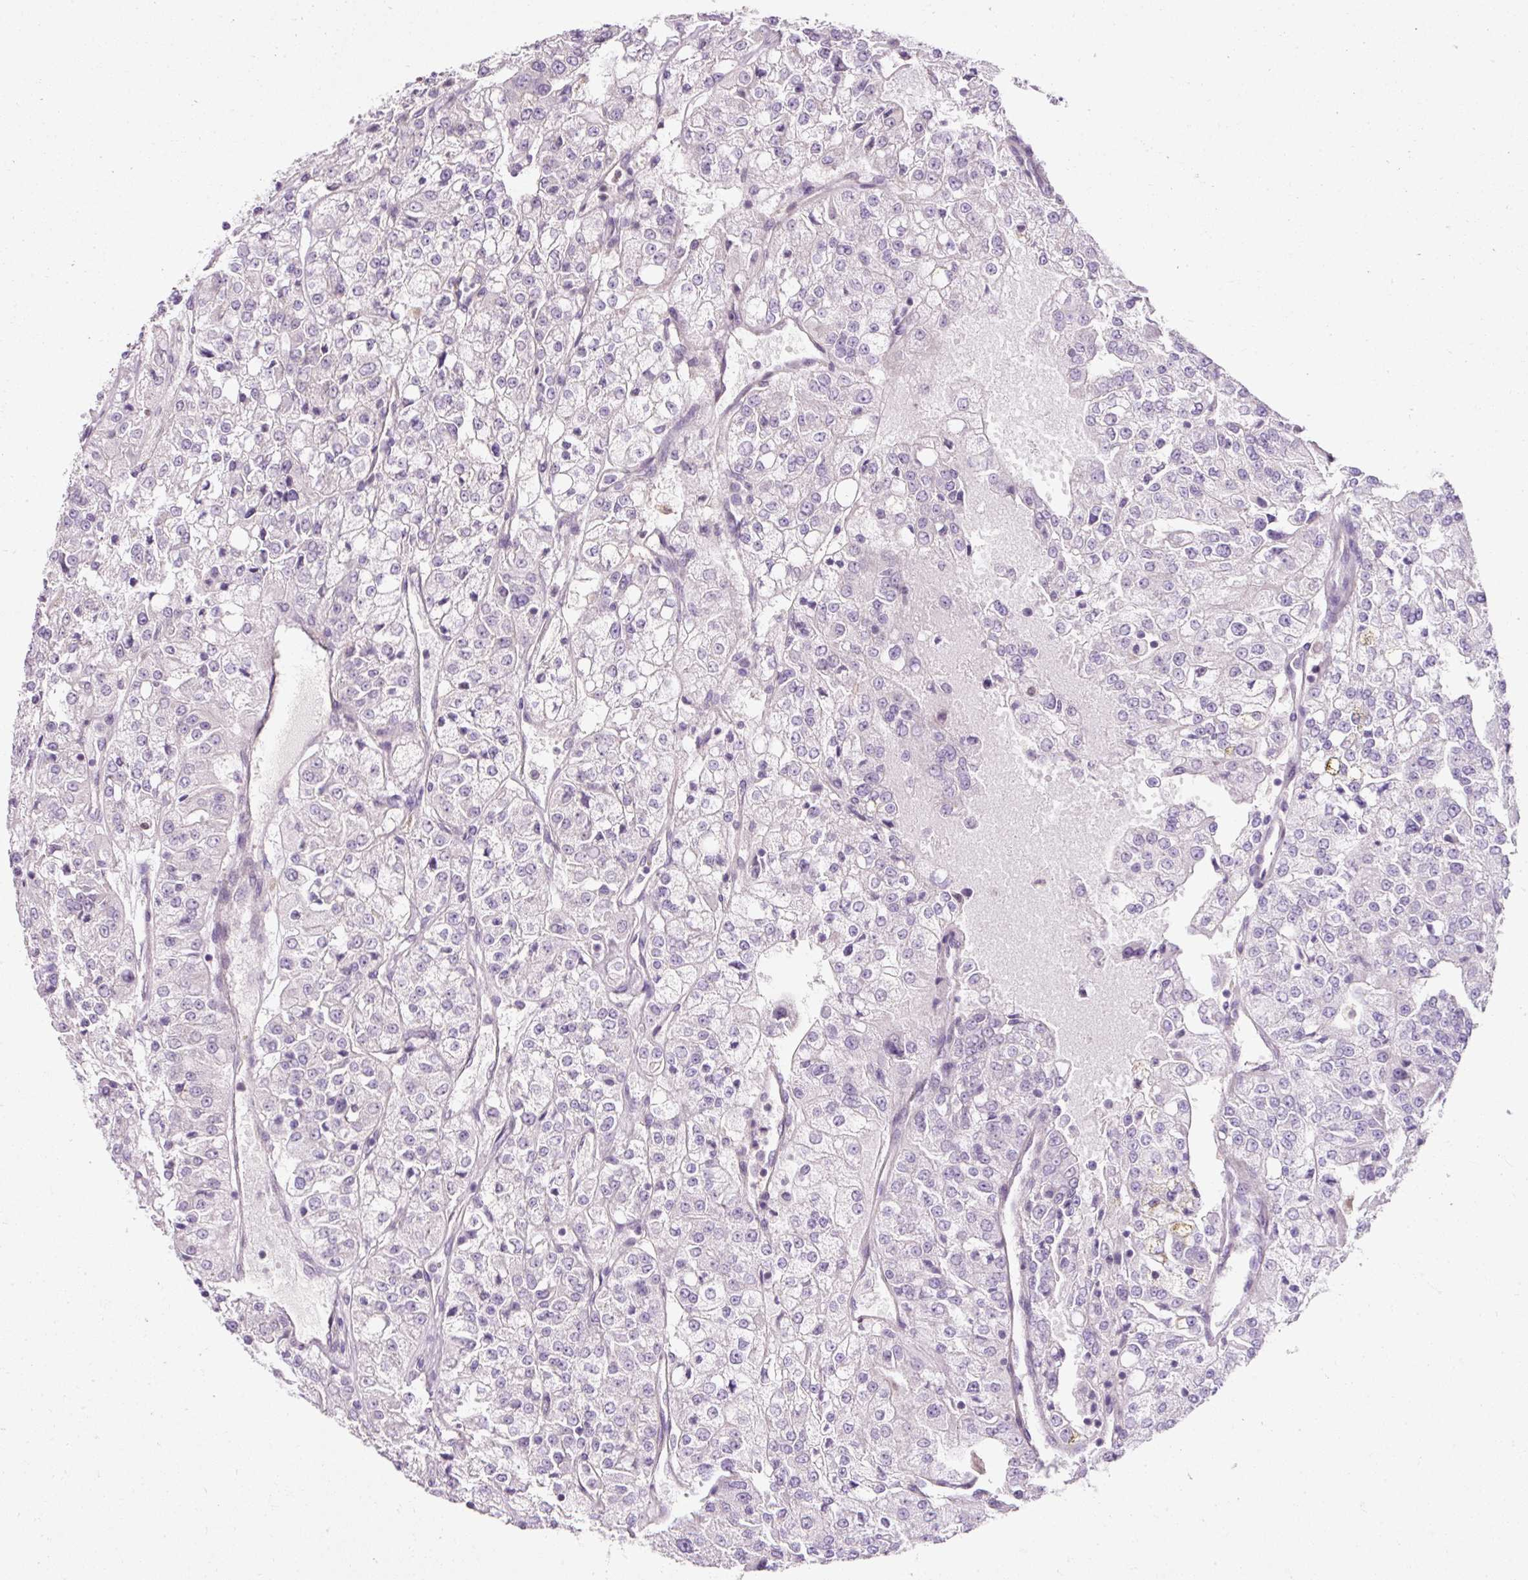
{"staining": {"intensity": "negative", "quantity": "none", "location": "none"}, "tissue": "renal cancer", "cell_type": "Tumor cells", "image_type": "cancer", "snomed": [{"axis": "morphology", "description": "Adenocarcinoma, NOS"}, {"axis": "topography", "description": "Kidney"}], "caption": "Immunohistochemistry photomicrograph of neoplastic tissue: human renal adenocarcinoma stained with DAB displays no significant protein staining in tumor cells.", "gene": "ZNF610", "patient": {"sex": "female", "age": 63}}